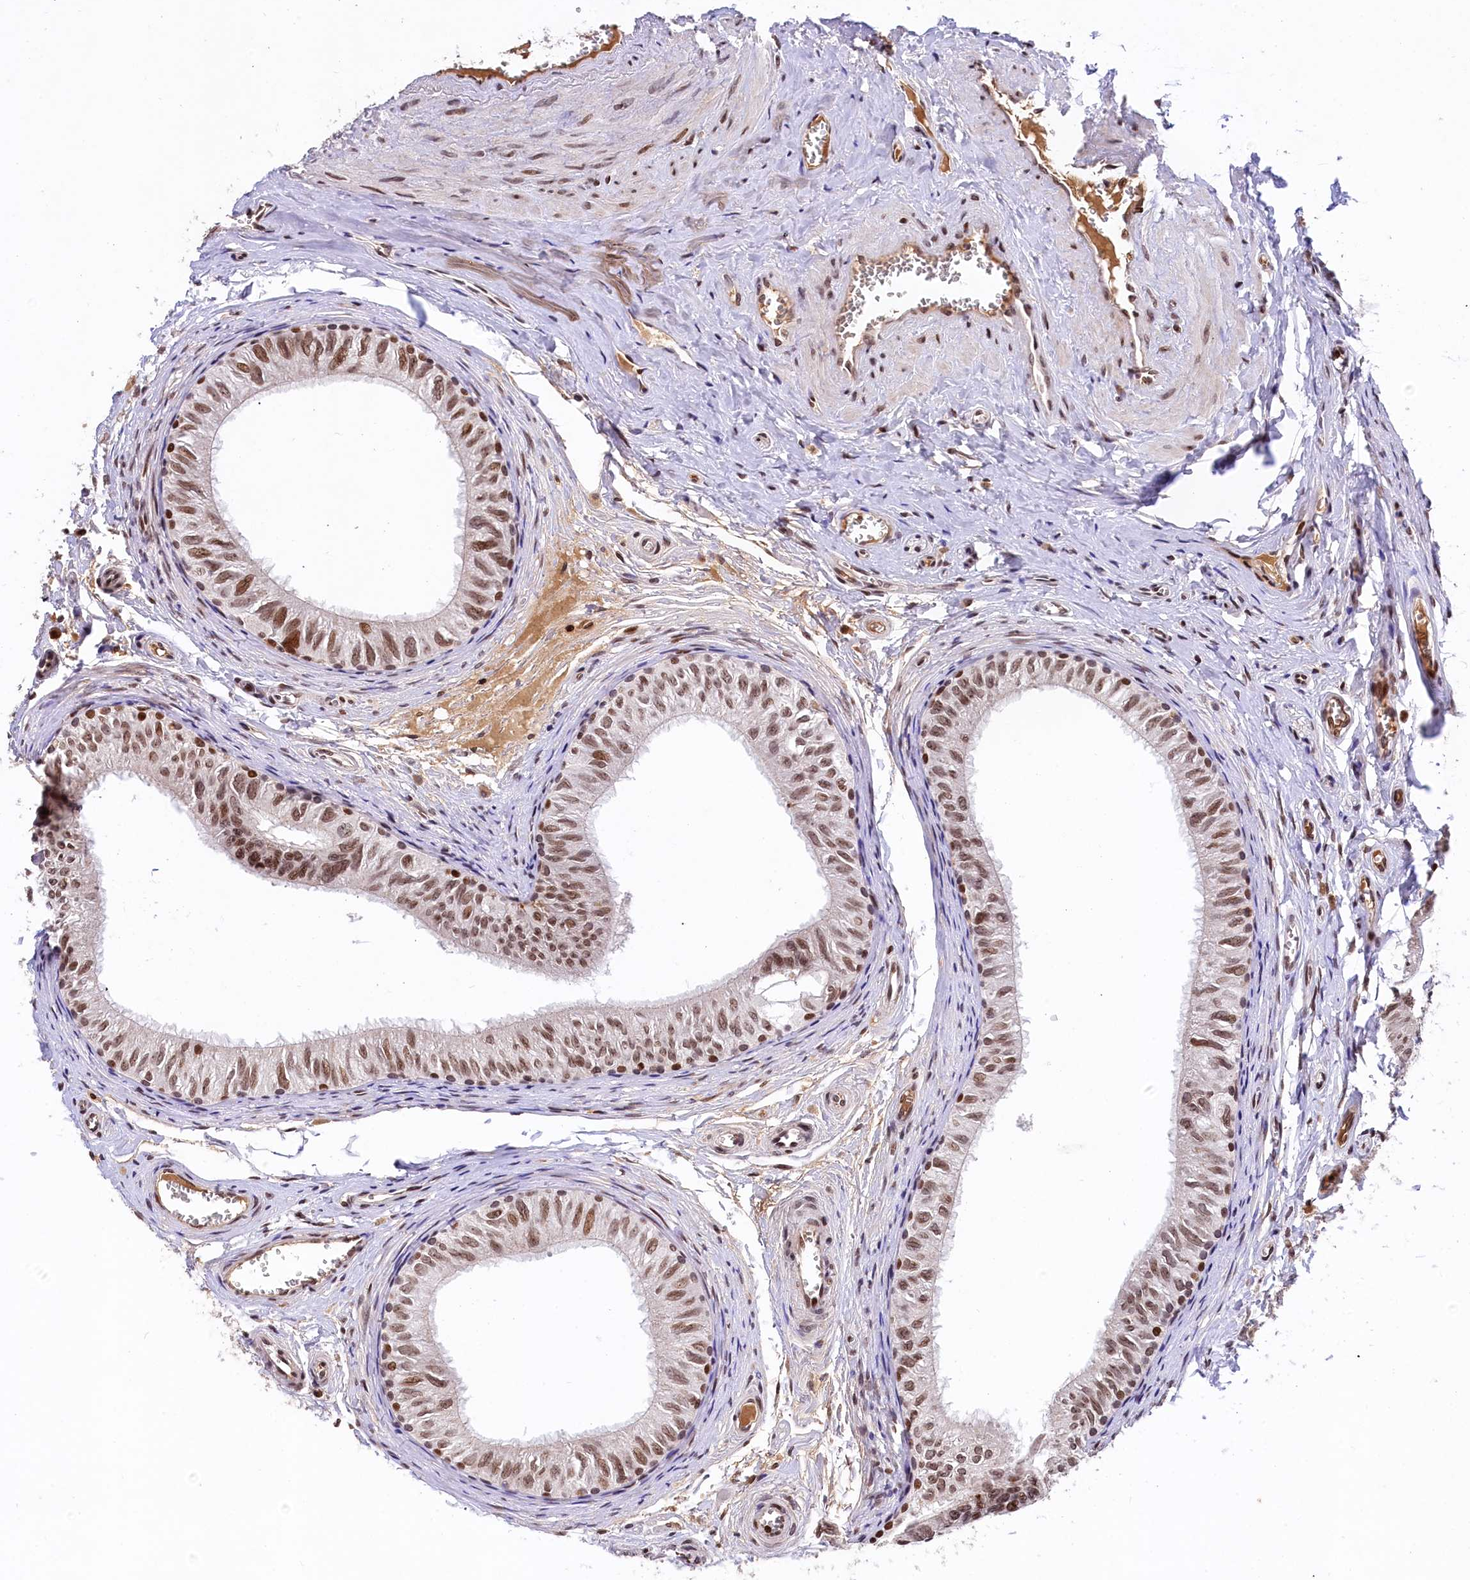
{"staining": {"intensity": "moderate", "quantity": ">75%", "location": "nuclear"}, "tissue": "epididymis", "cell_type": "Glandular cells", "image_type": "normal", "snomed": [{"axis": "morphology", "description": "Normal tissue, NOS"}, {"axis": "topography", "description": "Epididymis"}], "caption": "DAB (3,3'-diaminobenzidine) immunohistochemical staining of unremarkable epididymis exhibits moderate nuclear protein staining in about >75% of glandular cells.", "gene": "FAM217B", "patient": {"sex": "male", "age": 42}}